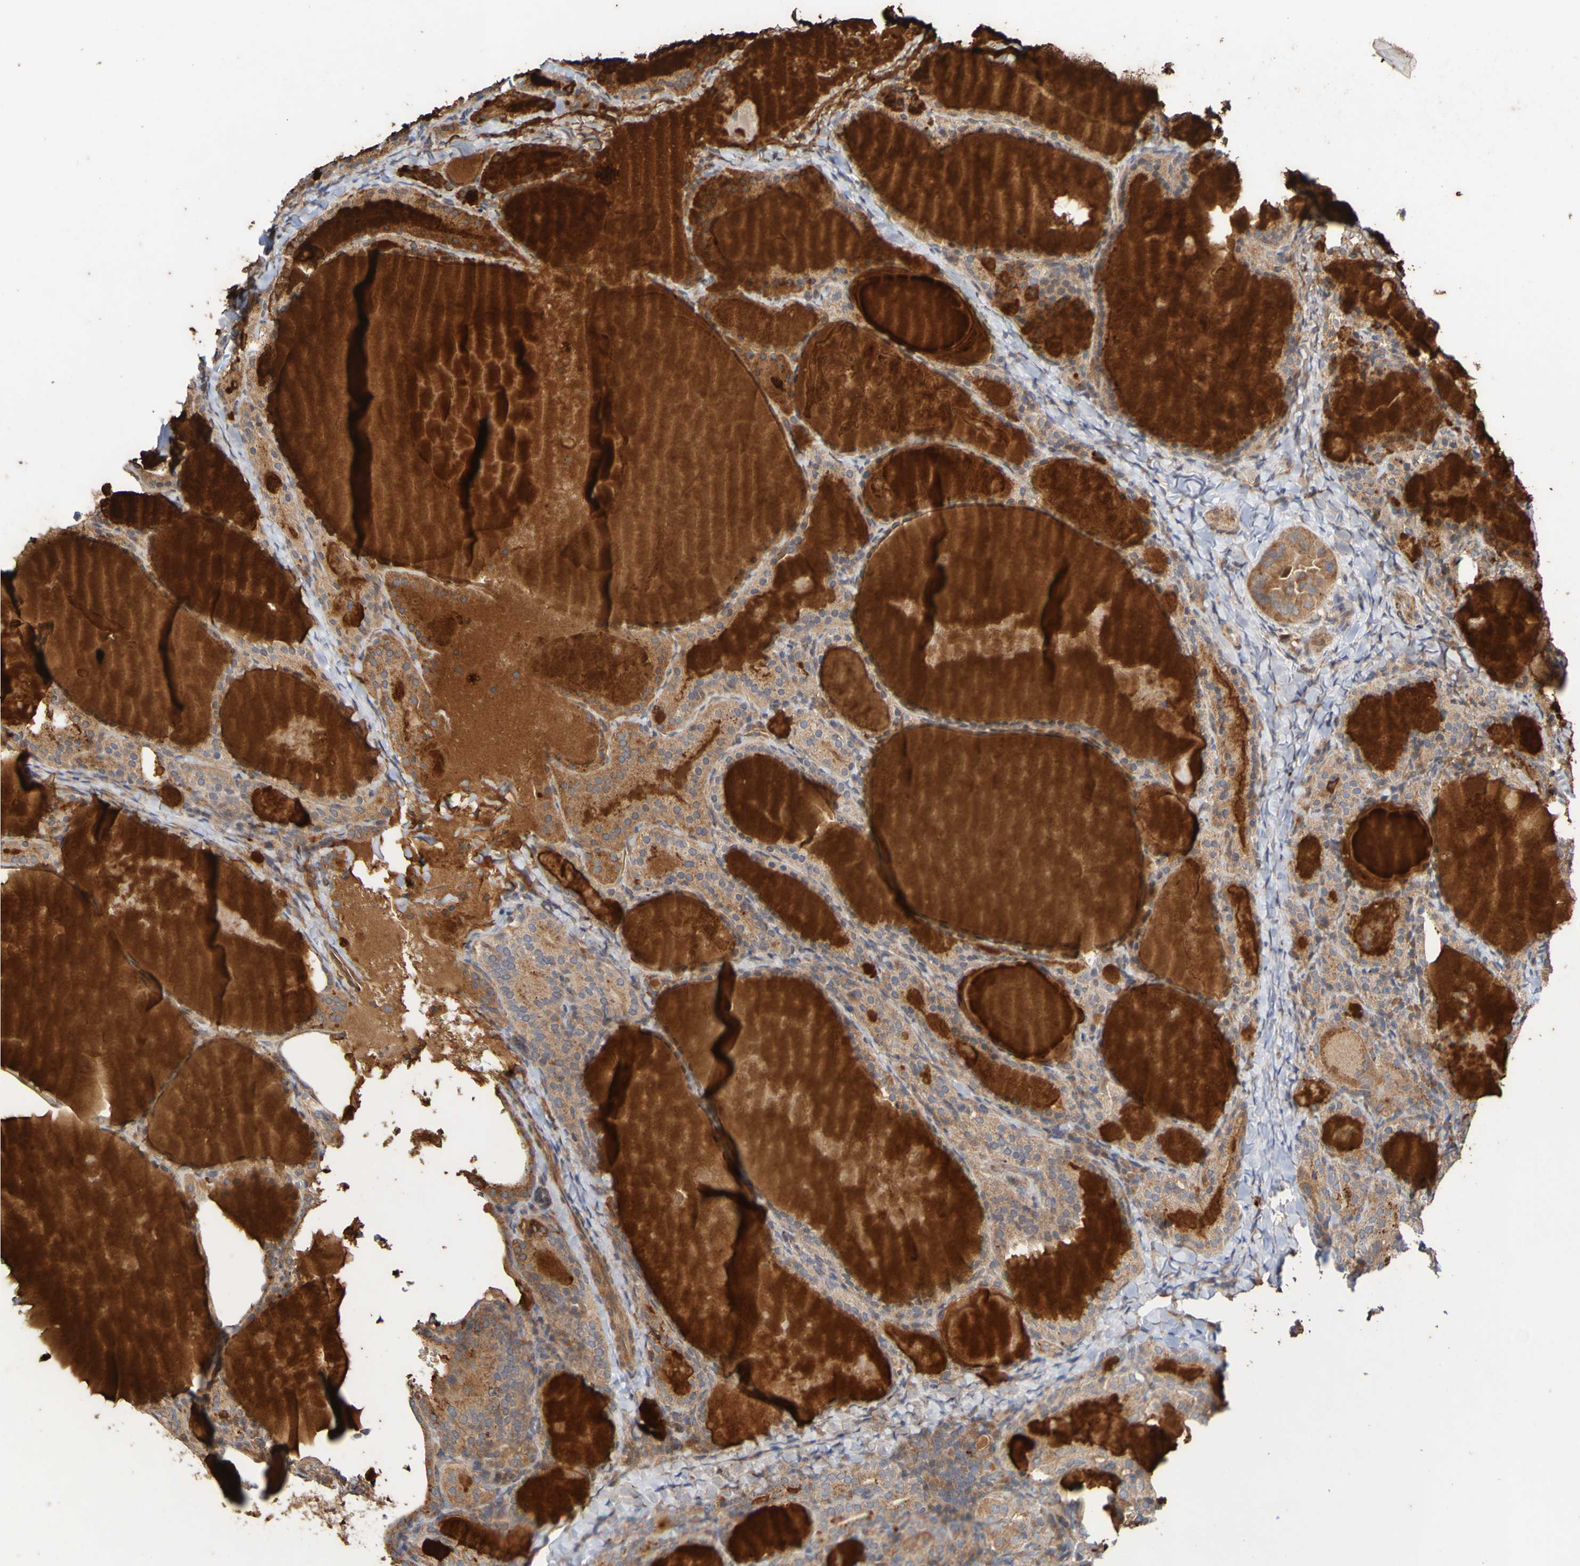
{"staining": {"intensity": "moderate", "quantity": ">75%", "location": "cytoplasmic/membranous"}, "tissue": "thyroid cancer", "cell_type": "Tumor cells", "image_type": "cancer", "snomed": [{"axis": "morphology", "description": "Papillary adenocarcinoma, NOS"}, {"axis": "topography", "description": "Thyroid gland"}], "caption": "Brown immunohistochemical staining in thyroid papillary adenocarcinoma demonstrates moderate cytoplasmic/membranous positivity in approximately >75% of tumor cells.", "gene": "UCN", "patient": {"sex": "female", "age": 42}}